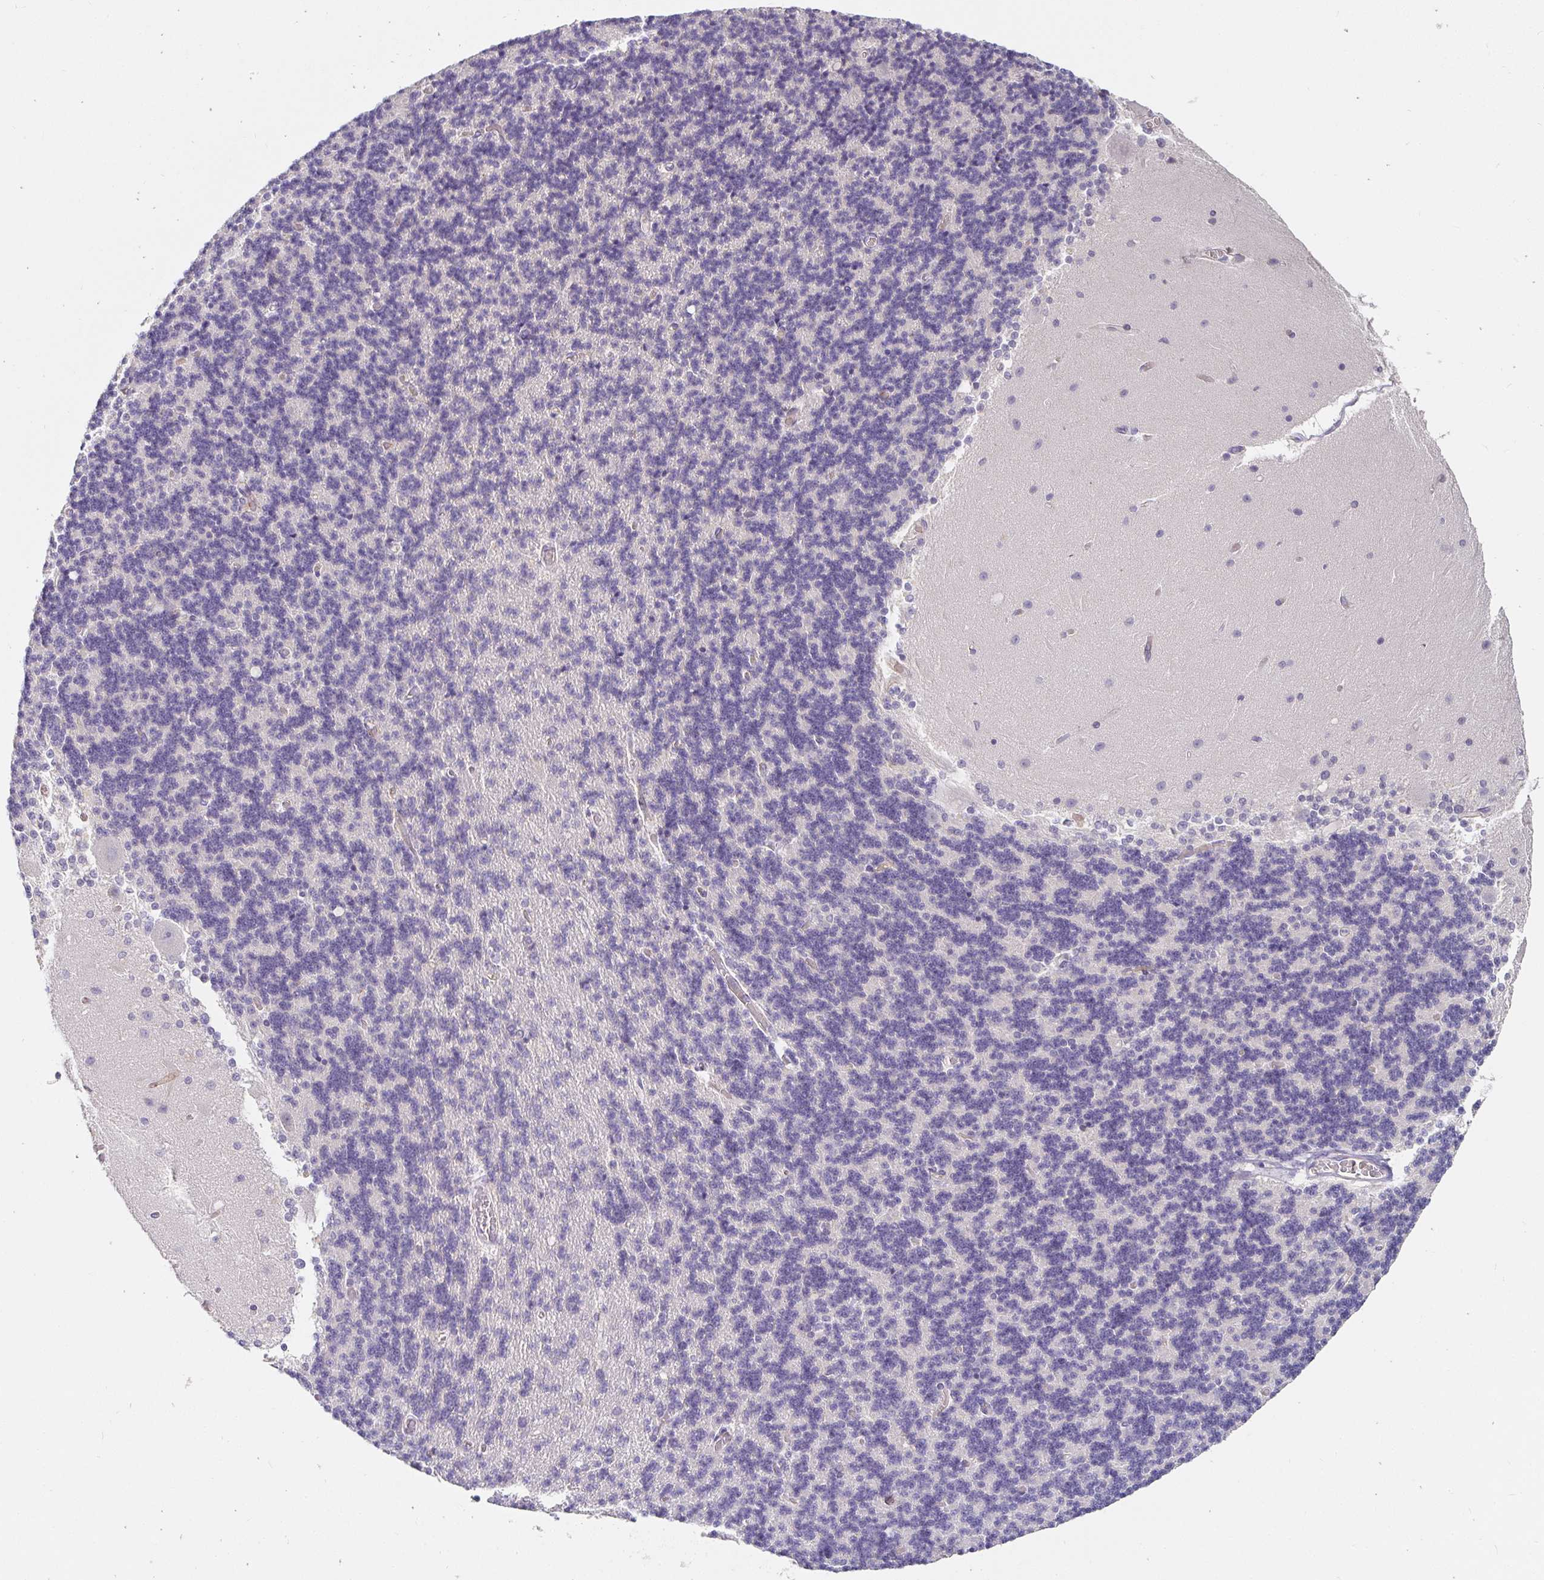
{"staining": {"intensity": "negative", "quantity": "none", "location": "none"}, "tissue": "cerebellum", "cell_type": "Cells in granular layer", "image_type": "normal", "snomed": [{"axis": "morphology", "description": "Normal tissue, NOS"}, {"axis": "topography", "description": "Cerebellum"}], "caption": "This is a photomicrograph of immunohistochemistry (IHC) staining of benign cerebellum, which shows no expression in cells in granular layer.", "gene": "PDX1", "patient": {"sex": "female", "age": 54}}